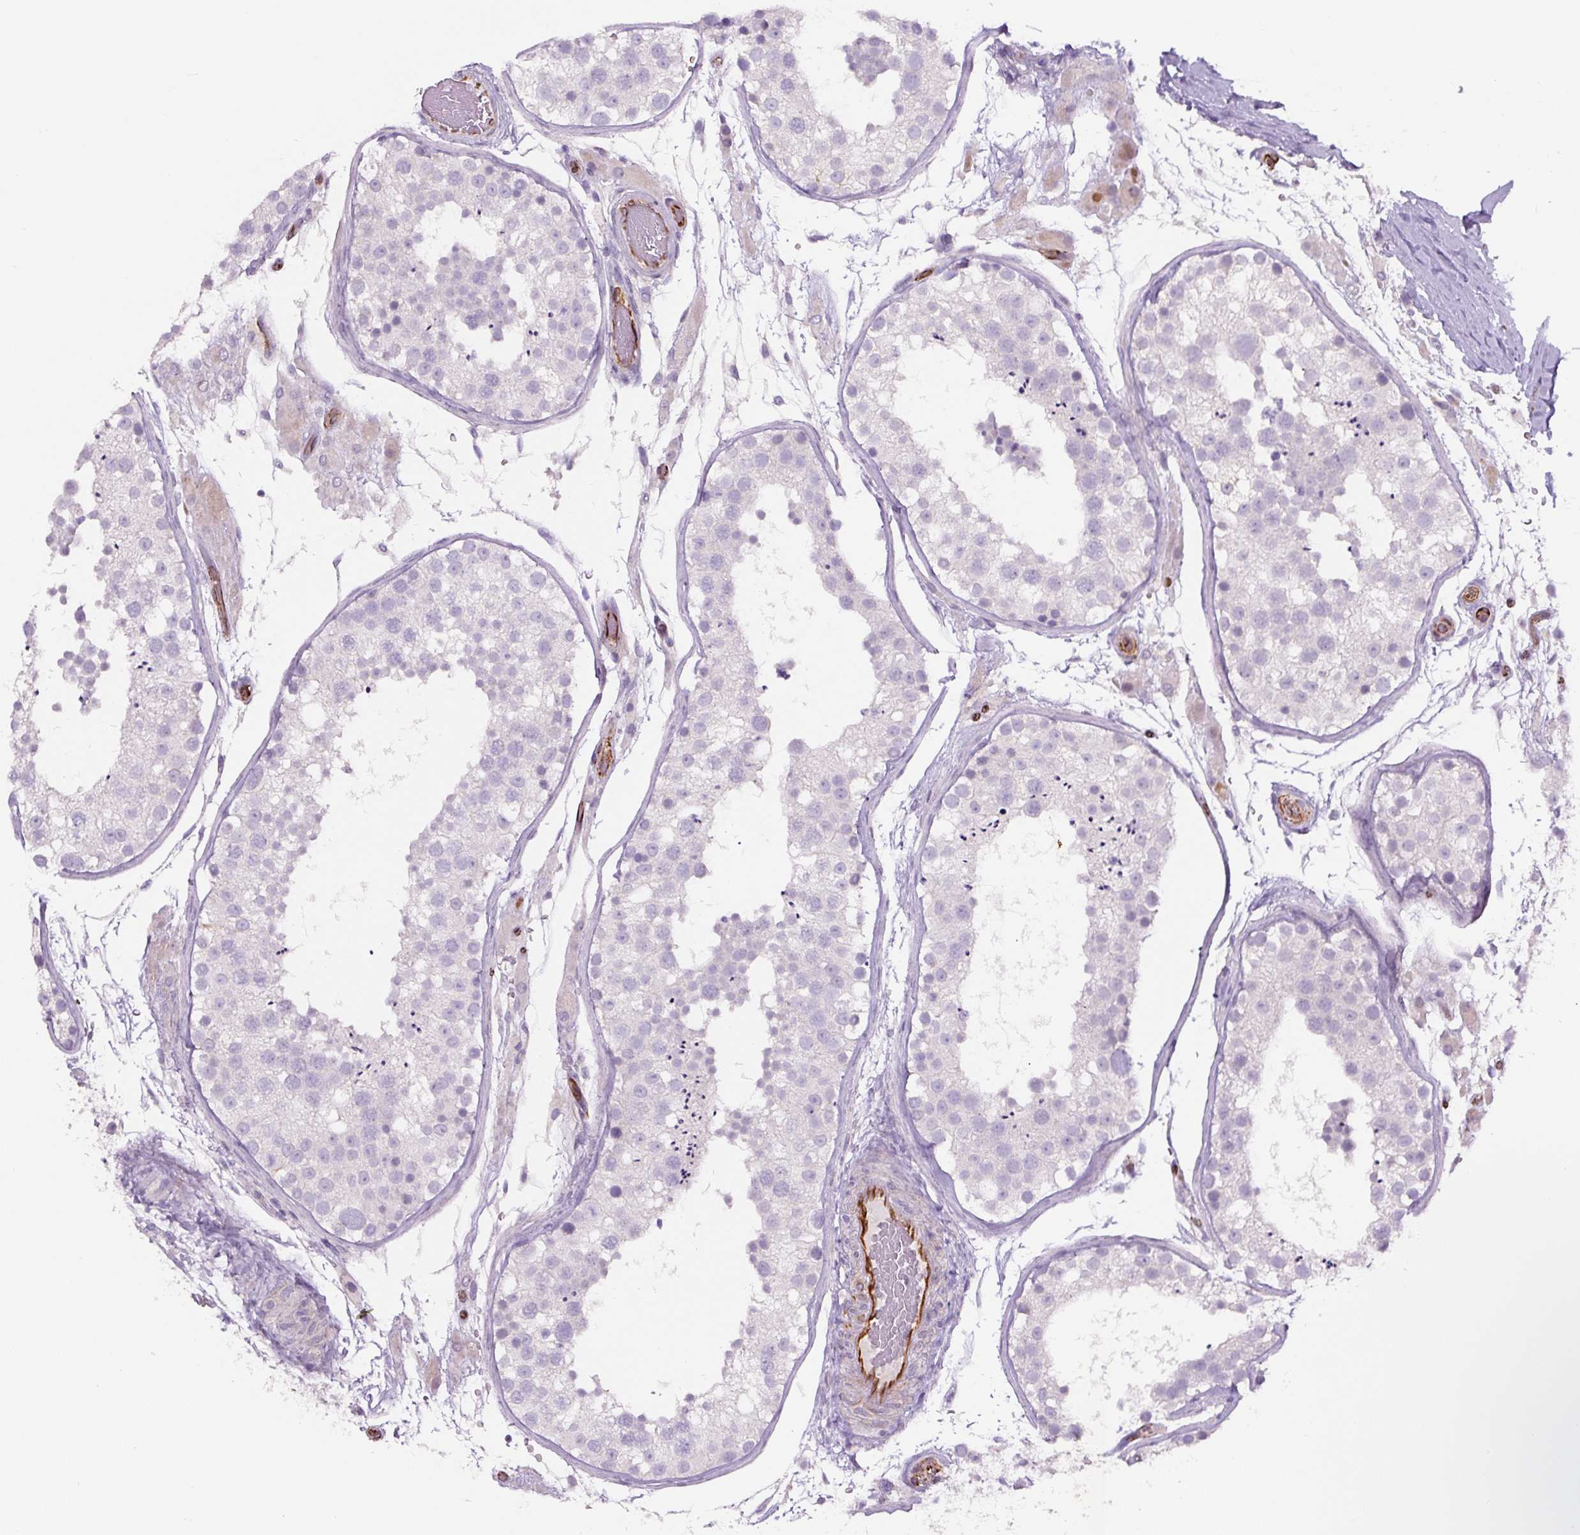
{"staining": {"intensity": "negative", "quantity": "none", "location": "none"}, "tissue": "testis", "cell_type": "Cells in seminiferous ducts", "image_type": "normal", "snomed": [{"axis": "morphology", "description": "Normal tissue, NOS"}, {"axis": "topography", "description": "Testis"}], "caption": "The photomicrograph shows no significant expression in cells in seminiferous ducts of testis.", "gene": "NES", "patient": {"sex": "male", "age": 26}}